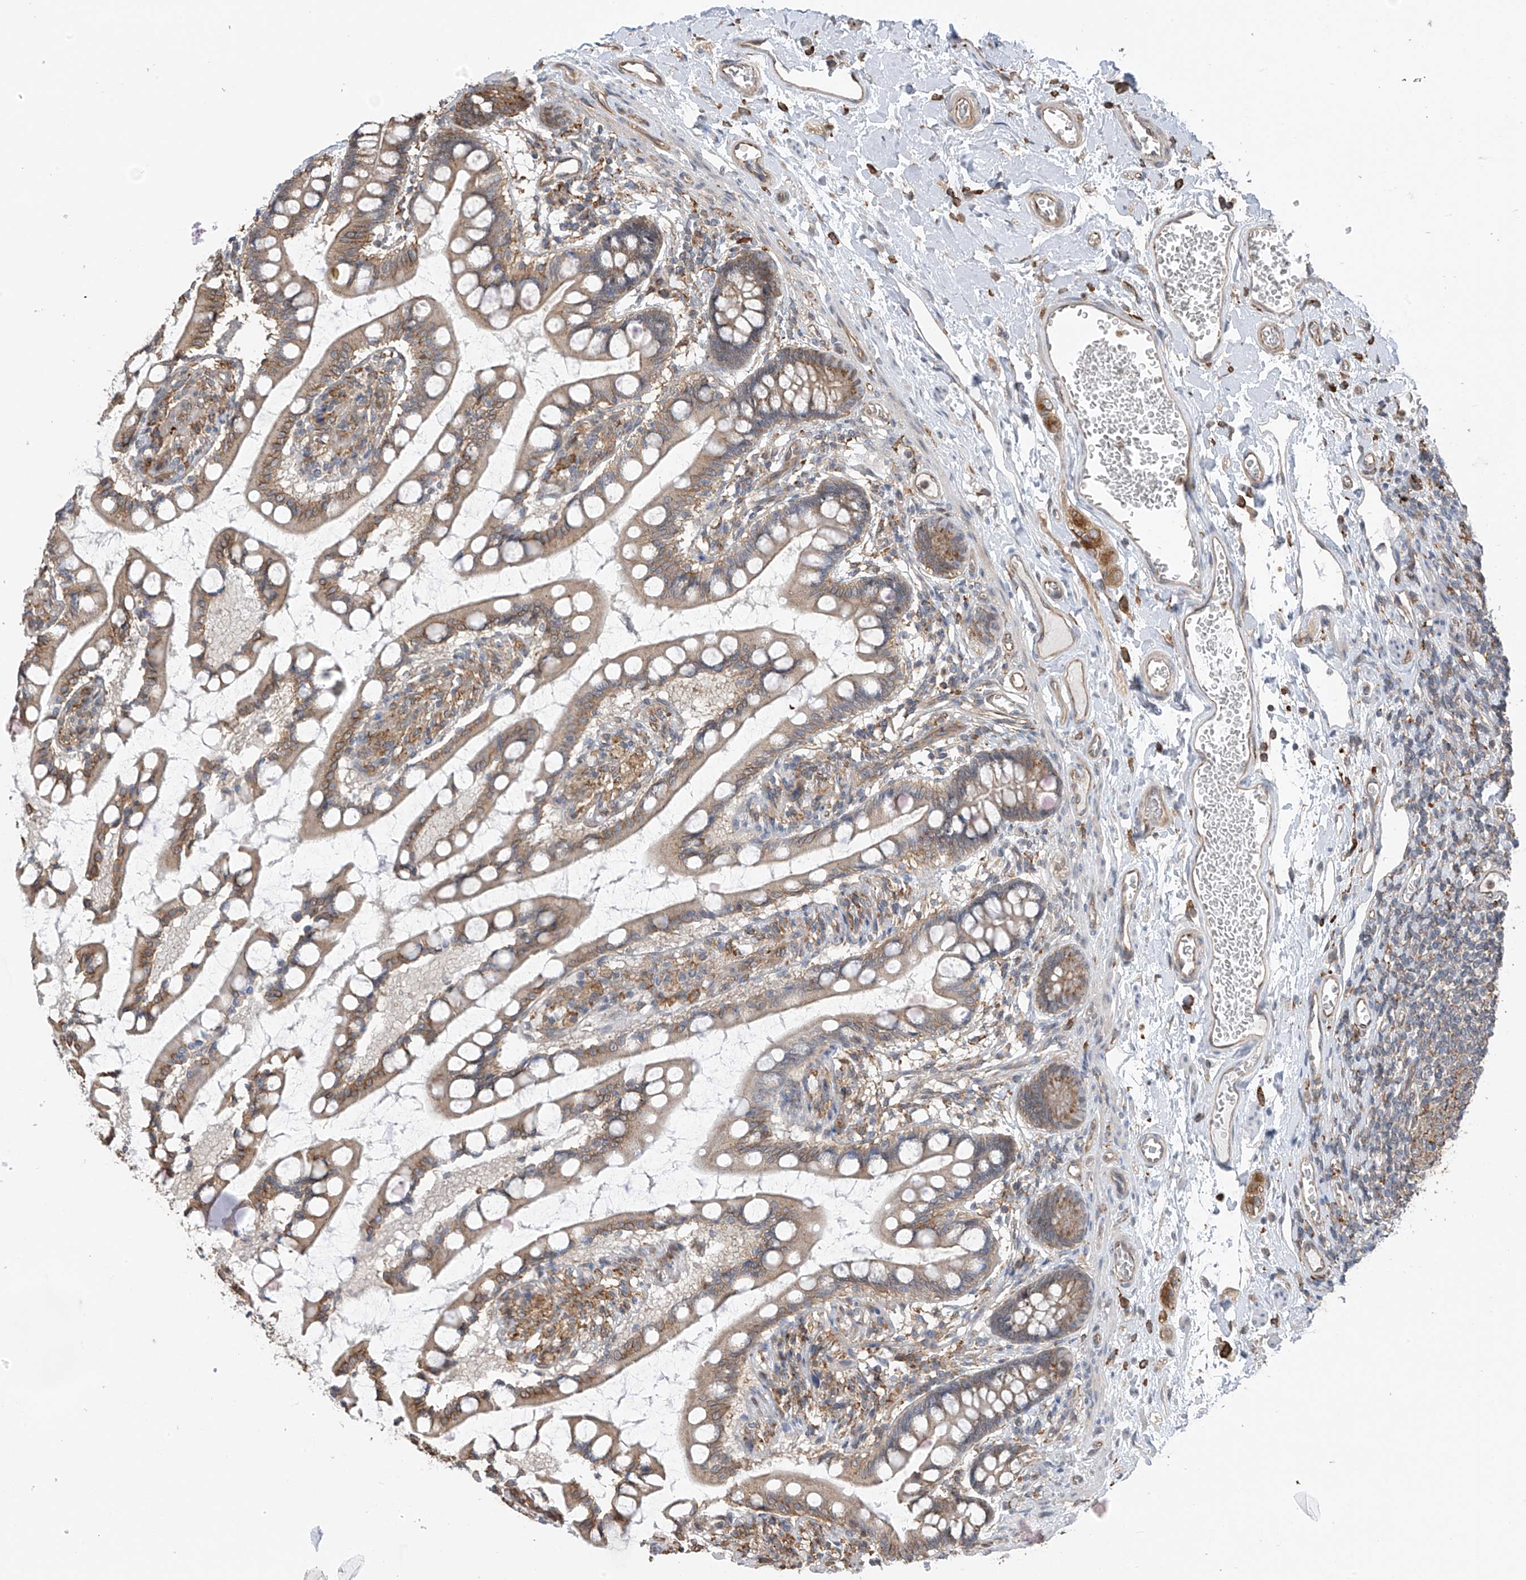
{"staining": {"intensity": "moderate", "quantity": "25%-75%", "location": "cytoplasmic/membranous"}, "tissue": "small intestine", "cell_type": "Glandular cells", "image_type": "normal", "snomed": [{"axis": "morphology", "description": "Normal tissue, NOS"}, {"axis": "topography", "description": "Small intestine"}], "caption": "A brown stain highlights moderate cytoplasmic/membranous expression of a protein in glandular cells of unremarkable human small intestine.", "gene": "ZNF189", "patient": {"sex": "male", "age": 52}}